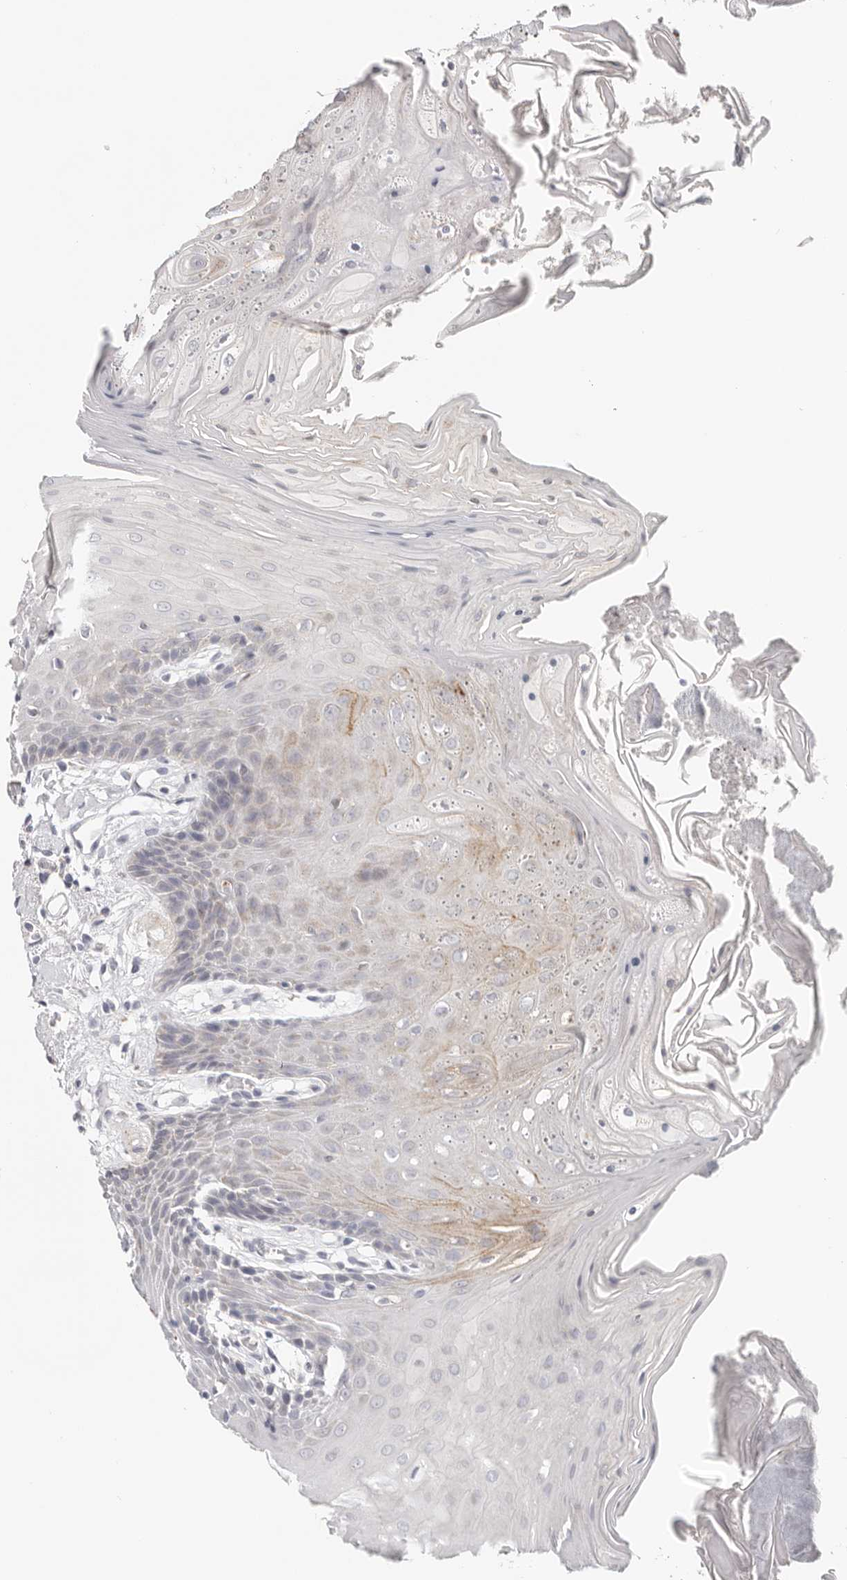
{"staining": {"intensity": "negative", "quantity": "none", "location": "none"}, "tissue": "oral mucosa", "cell_type": "Squamous epithelial cells", "image_type": "normal", "snomed": [{"axis": "morphology", "description": "Normal tissue, NOS"}, {"axis": "morphology", "description": "Squamous cell carcinoma, NOS"}, {"axis": "topography", "description": "Skeletal muscle"}, {"axis": "topography", "description": "Oral tissue"}, {"axis": "topography", "description": "Salivary gland"}, {"axis": "topography", "description": "Head-Neck"}], "caption": "Immunohistochemical staining of benign oral mucosa exhibits no significant positivity in squamous epithelial cells.", "gene": "IL32", "patient": {"sex": "male", "age": 54}}